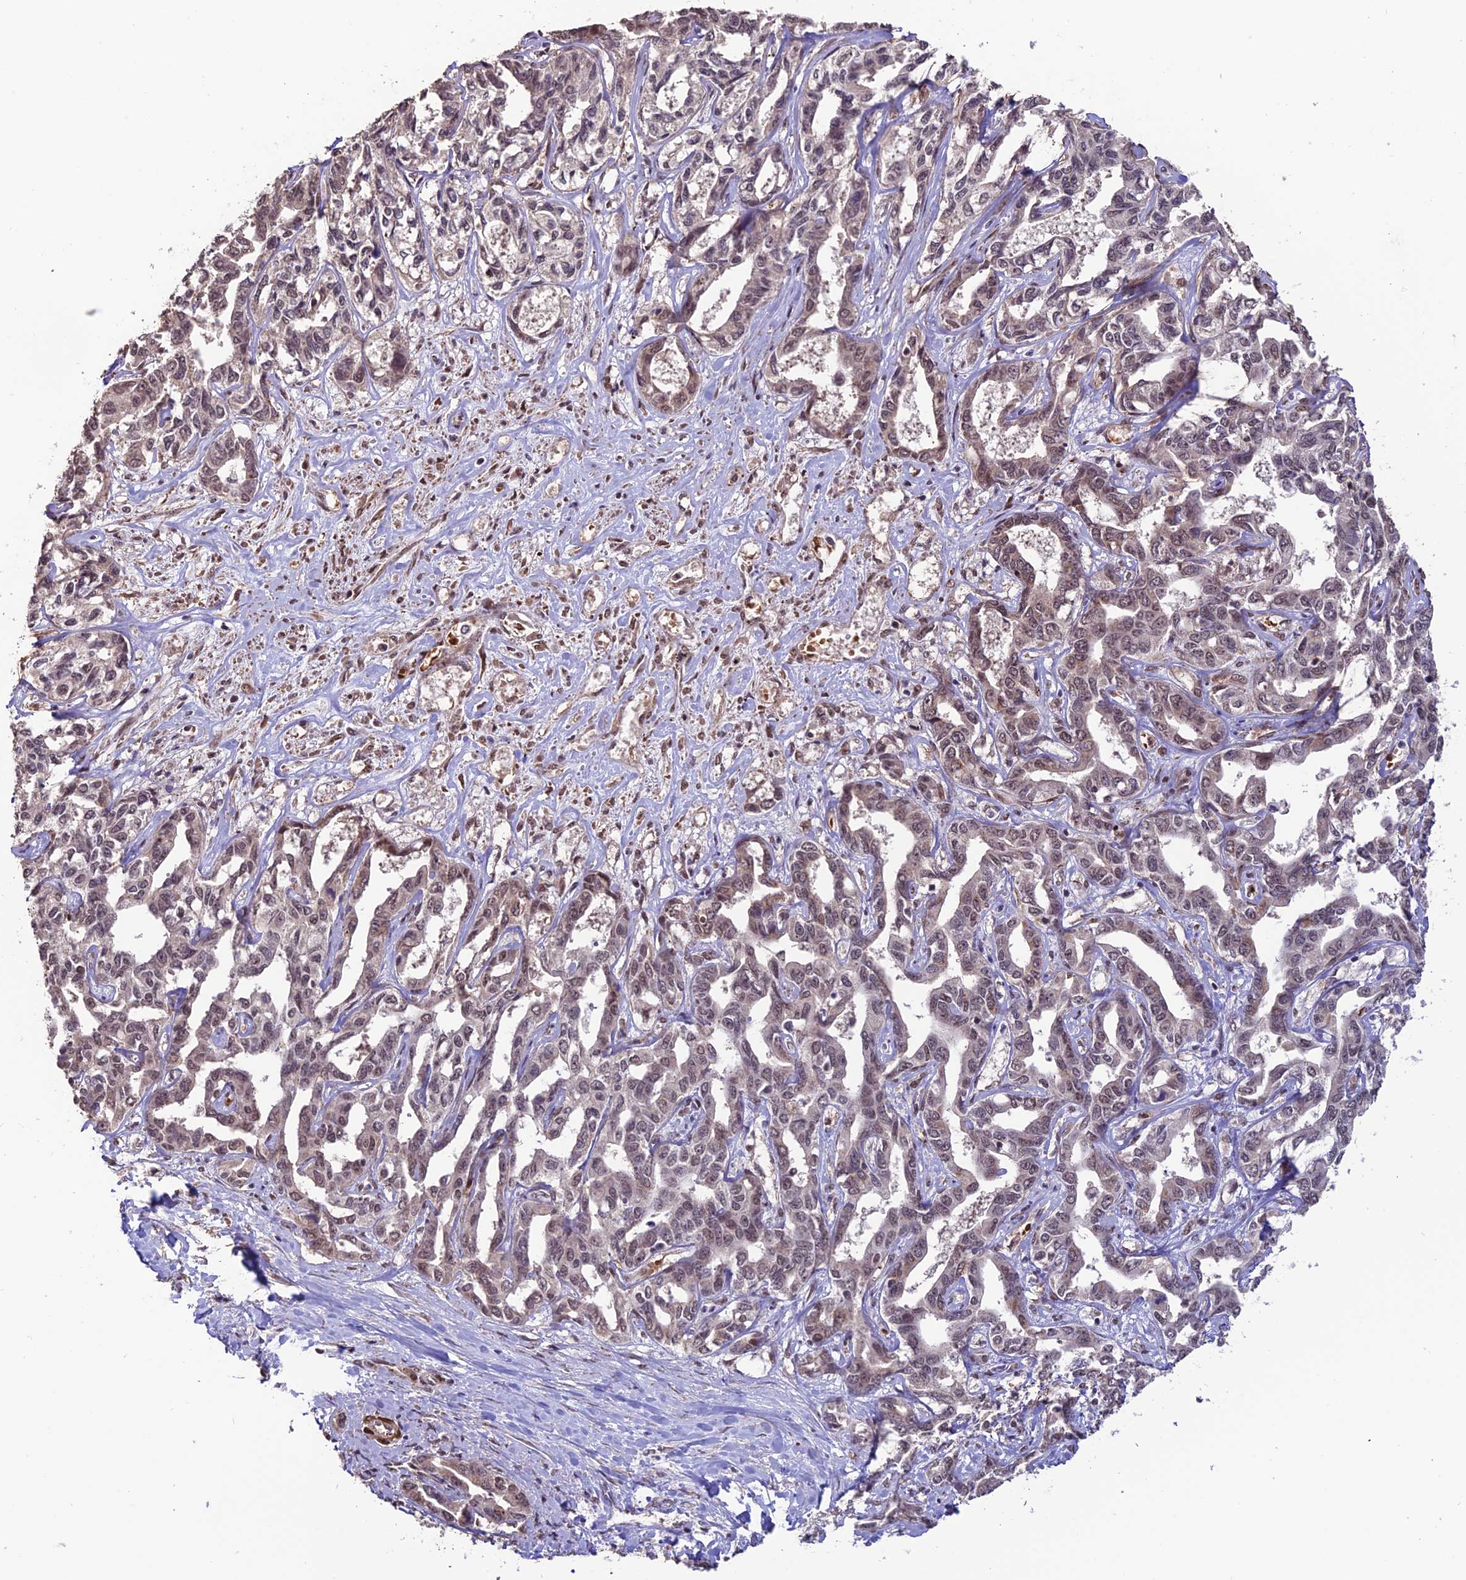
{"staining": {"intensity": "moderate", "quantity": ">75%", "location": "nuclear"}, "tissue": "liver cancer", "cell_type": "Tumor cells", "image_type": "cancer", "snomed": [{"axis": "morphology", "description": "Cholangiocarcinoma"}, {"axis": "topography", "description": "Liver"}], "caption": "There is medium levels of moderate nuclear expression in tumor cells of cholangiocarcinoma (liver), as demonstrated by immunohistochemical staining (brown color).", "gene": "CABIN1", "patient": {"sex": "male", "age": 59}}